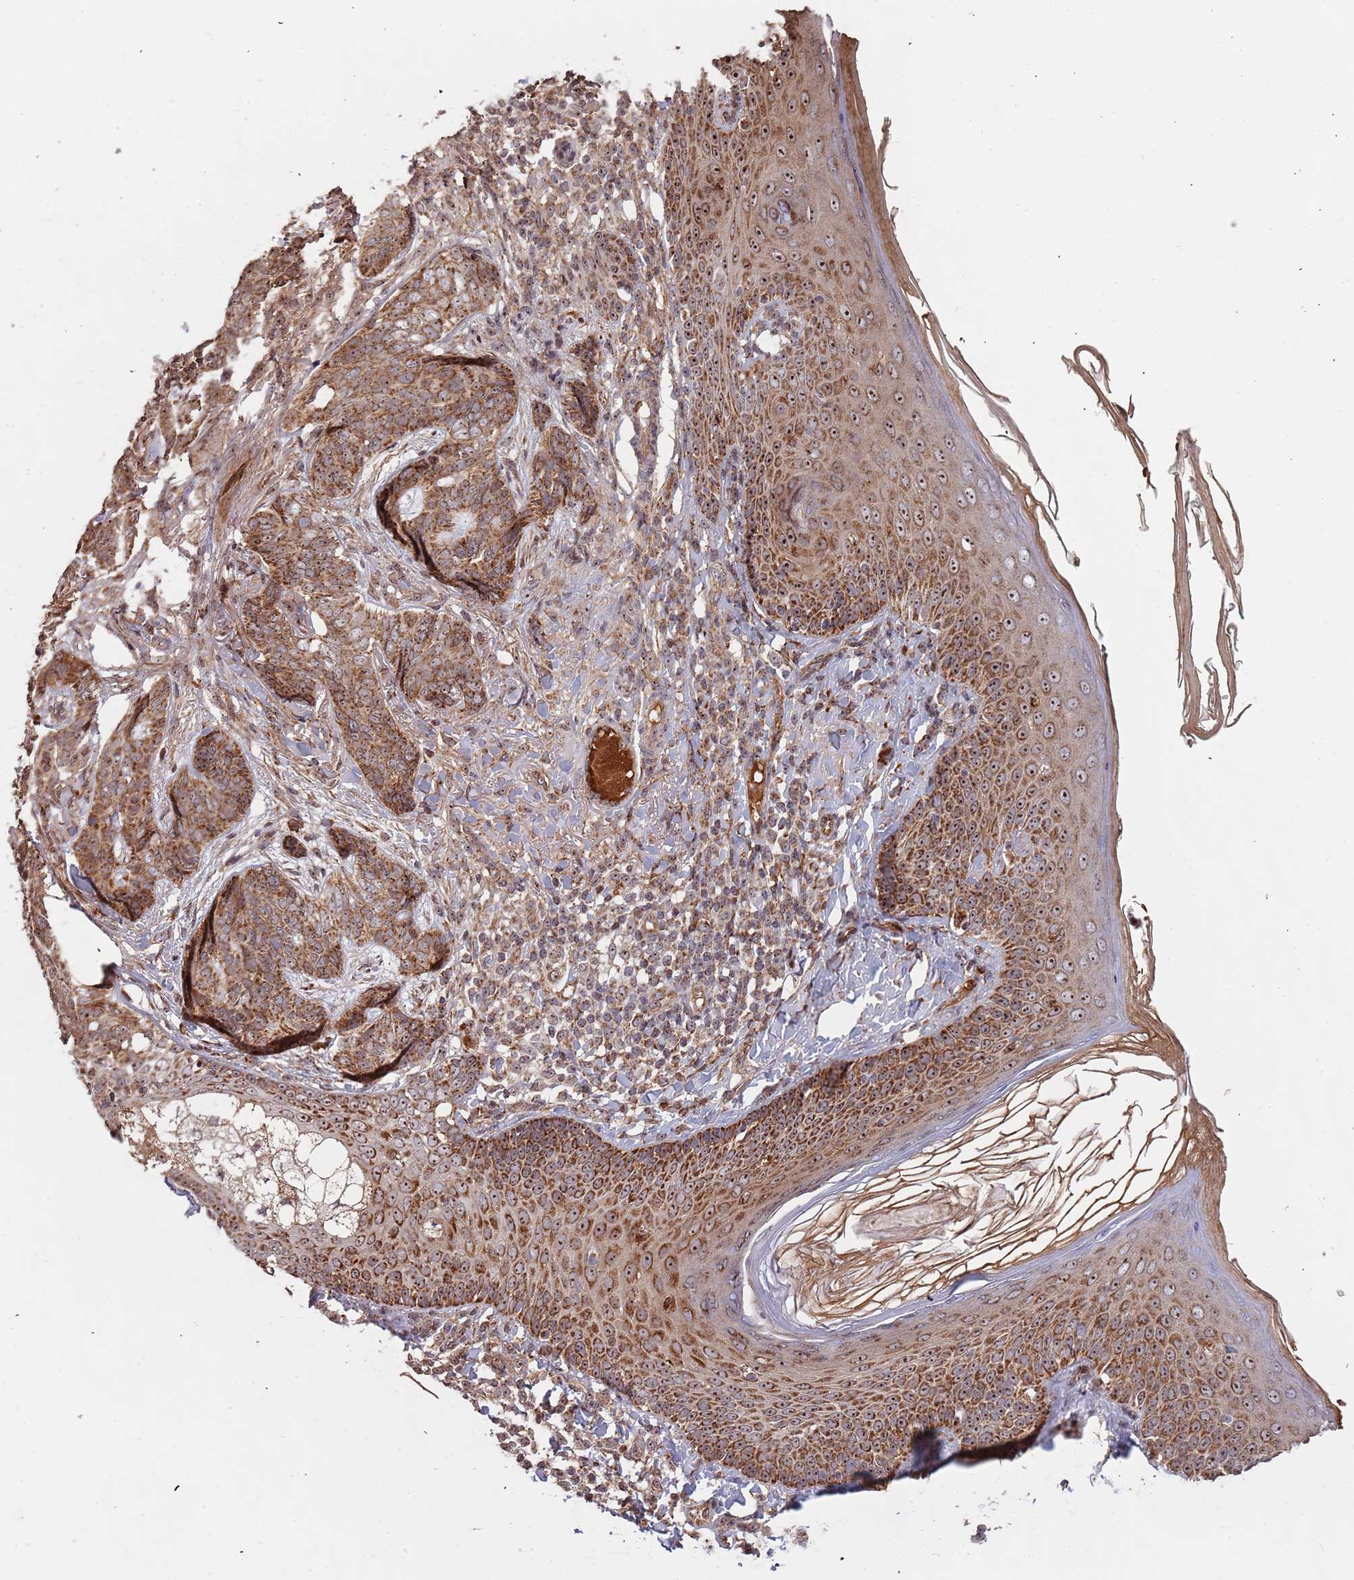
{"staining": {"intensity": "moderate", "quantity": ">75%", "location": "cytoplasmic/membranous"}, "tissue": "skin", "cell_type": "Fibroblasts", "image_type": "normal", "snomed": [{"axis": "morphology", "description": "Normal tissue, NOS"}, {"axis": "topography", "description": "Skin"}], "caption": "Protein staining of benign skin exhibits moderate cytoplasmic/membranous expression in about >75% of fibroblasts.", "gene": "DCHS1", "patient": {"sex": "male", "age": 57}}